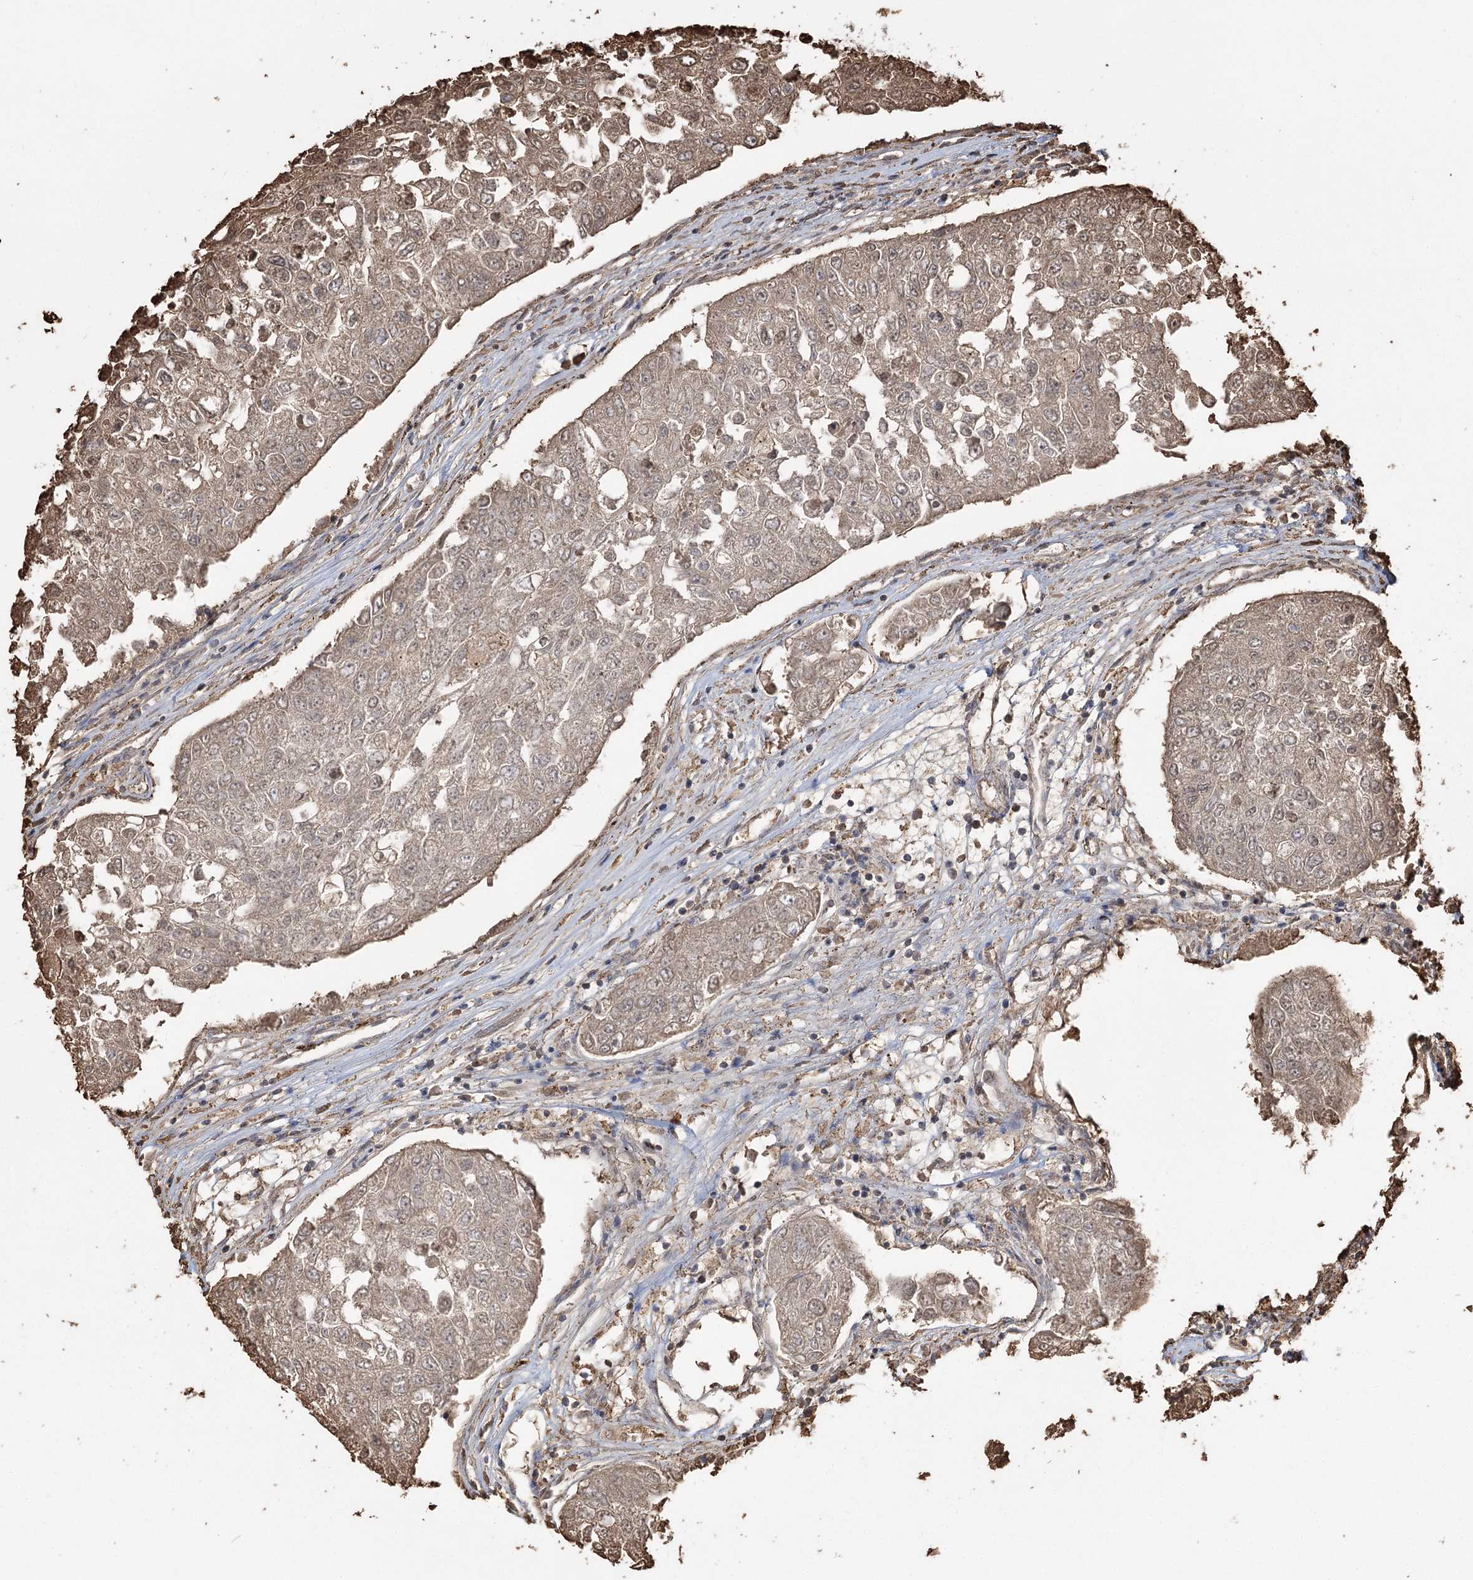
{"staining": {"intensity": "moderate", "quantity": "25%-75%", "location": "cytoplasmic/membranous"}, "tissue": "urothelial cancer", "cell_type": "Tumor cells", "image_type": "cancer", "snomed": [{"axis": "morphology", "description": "Urothelial carcinoma, High grade"}, {"axis": "topography", "description": "Lymph node"}, {"axis": "topography", "description": "Urinary bladder"}], "caption": "Immunohistochemistry (DAB) staining of human urothelial cancer reveals moderate cytoplasmic/membranous protein positivity in approximately 25%-75% of tumor cells.", "gene": "PLCH1", "patient": {"sex": "male", "age": 51}}